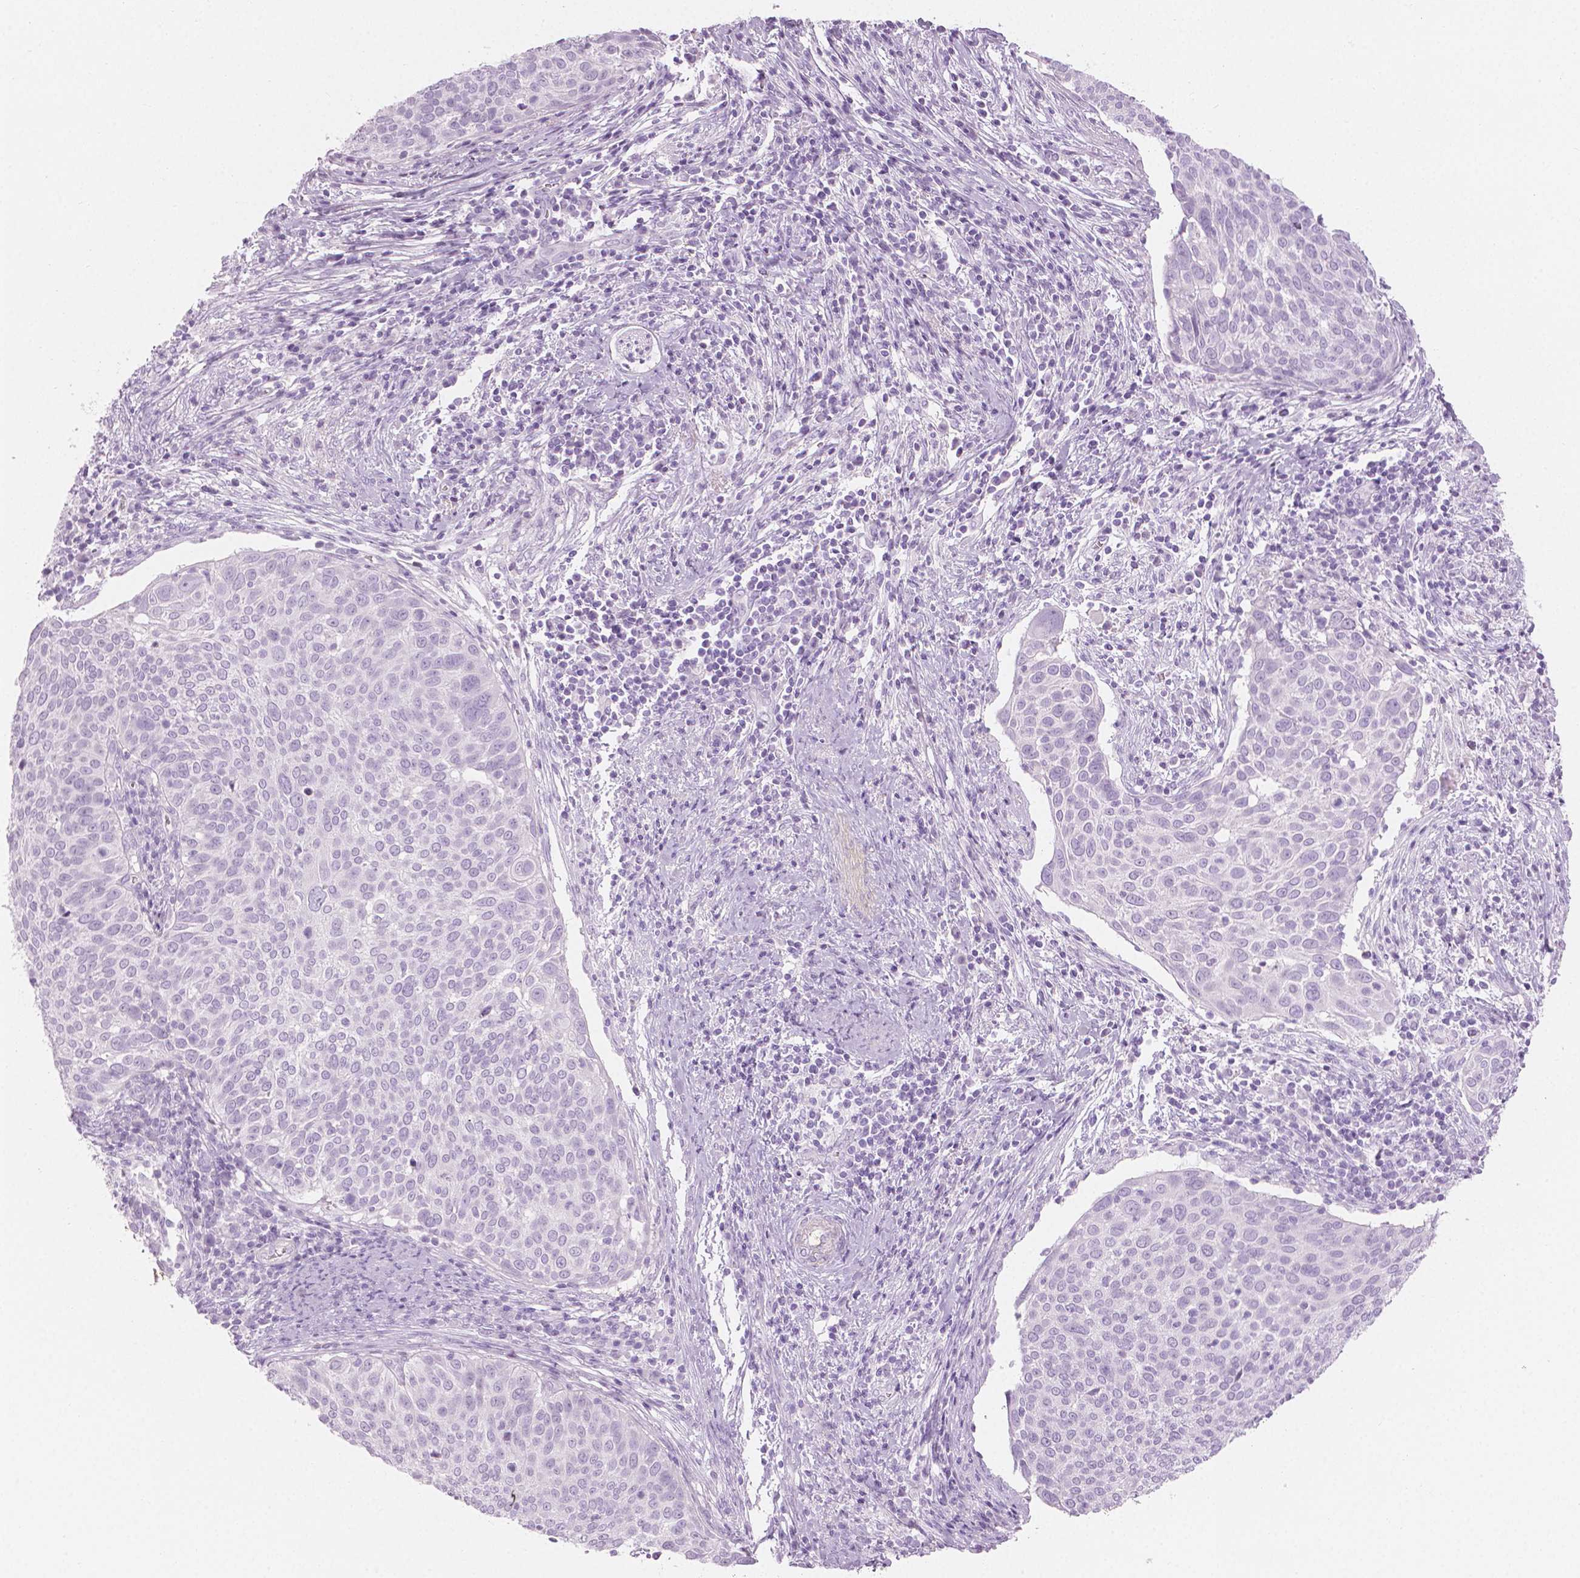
{"staining": {"intensity": "negative", "quantity": "none", "location": "none"}, "tissue": "cervical cancer", "cell_type": "Tumor cells", "image_type": "cancer", "snomed": [{"axis": "morphology", "description": "Squamous cell carcinoma, NOS"}, {"axis": "topography", "description": "Cervix"}], "caption": "A histopathology image of human squamous cell carcinoma (cervical) is negative for staining in tumor cells. Nuclei are stained in blue.", "gene": "PLIN4", "patient": {"sex": "female", "age": 39}}